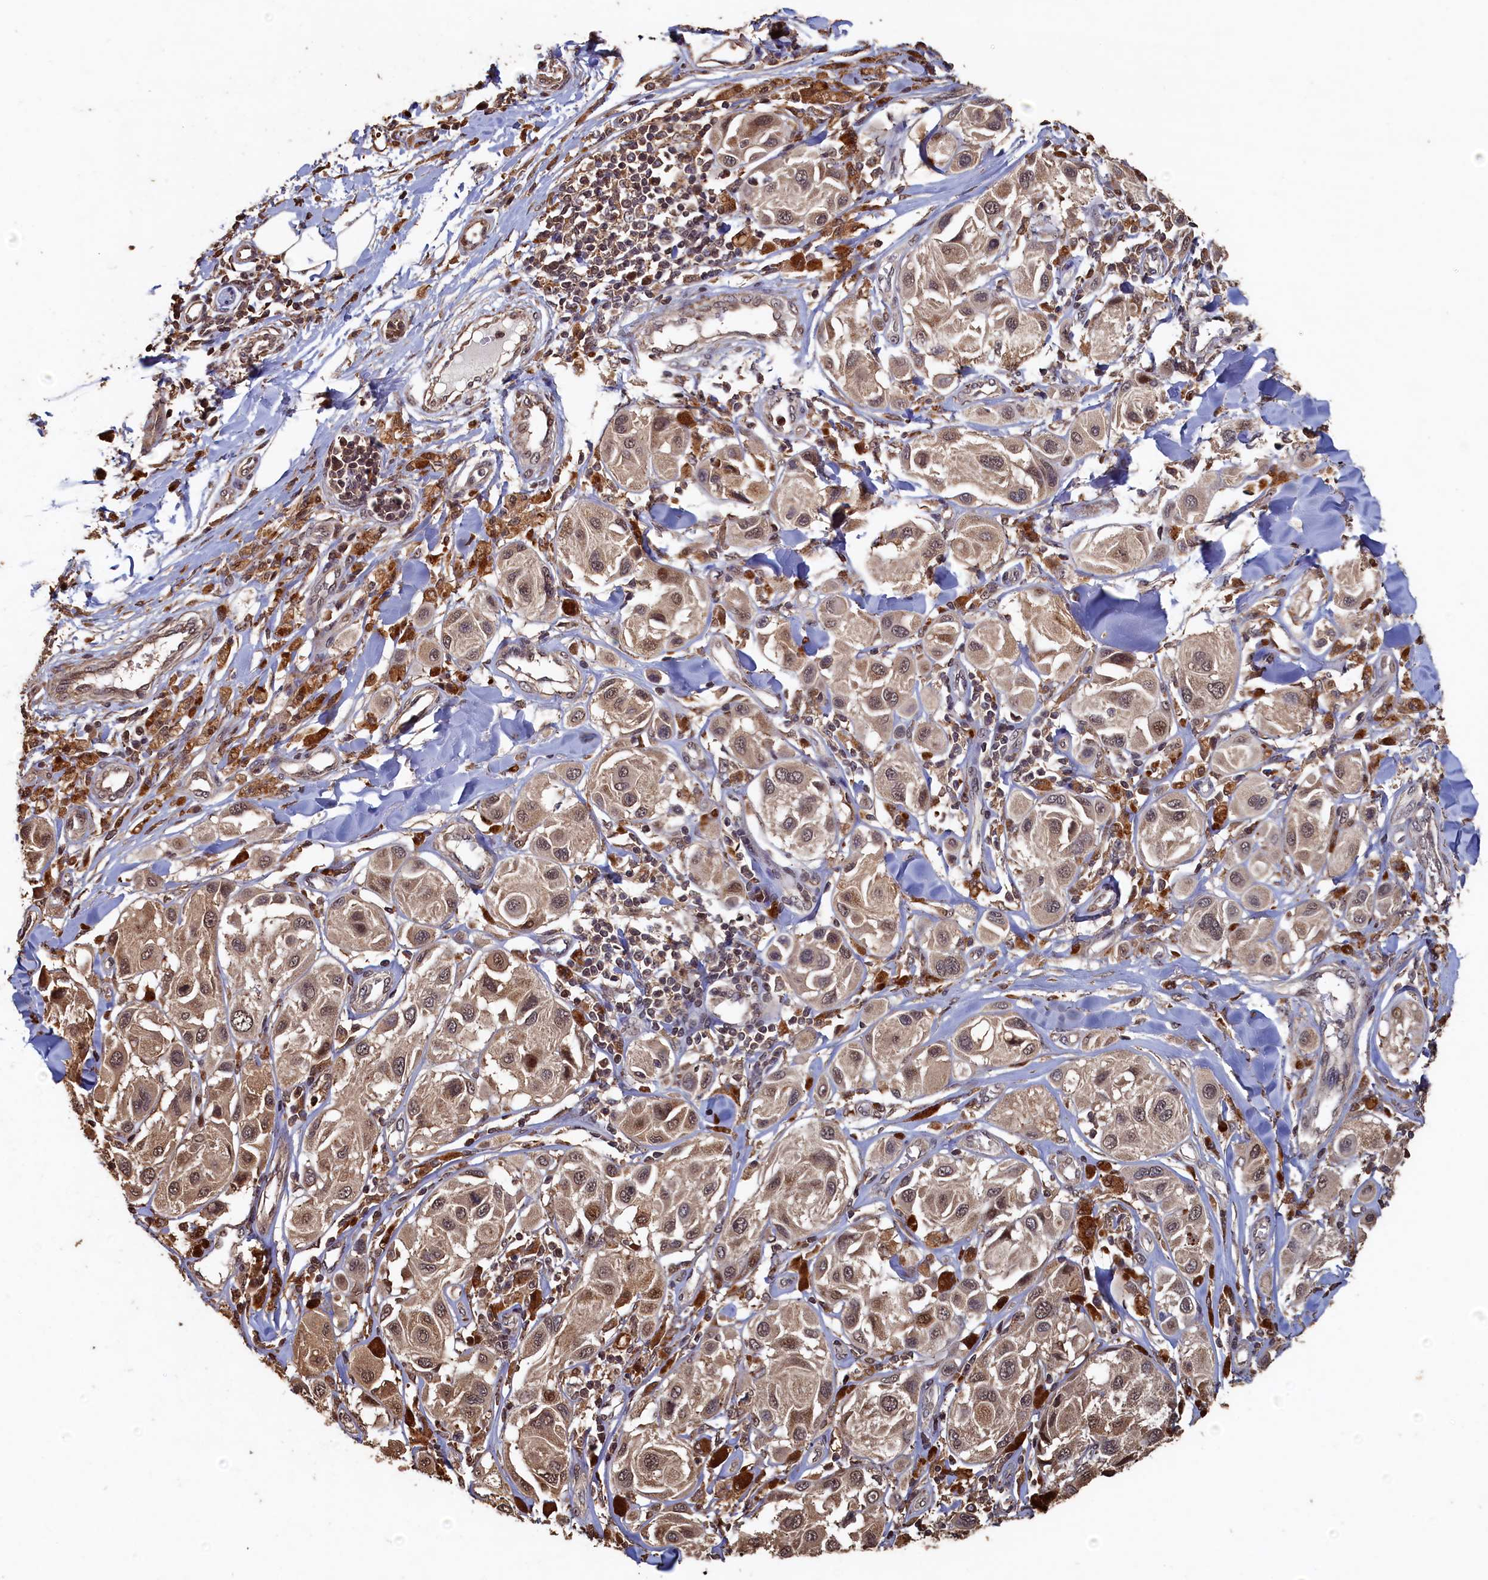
{"staining": {"intensity": "weak", "quantity": ">75%", "location": "cytoplasmic/membranous,nuclear"}, "tissue": "melanoma", "cell_type": "Tumor cells", "image_type": "cancer", "snomed": [{"axis": "morphology", "description": "Malignant melanoma, Metastatic site"}, {"axis": "topography", "description": "Skin"}], "caption": "Immunohistochemical staining of human melanoma demonstrates low levels of weak cytoplasmic/membranous and nuclear protein positivity in approximately >75% of tumor cells. (IHC, brightfield microscopy, high magnification).", "gene": "PIGN", "patient": {"sex": "male", "age": 41}}